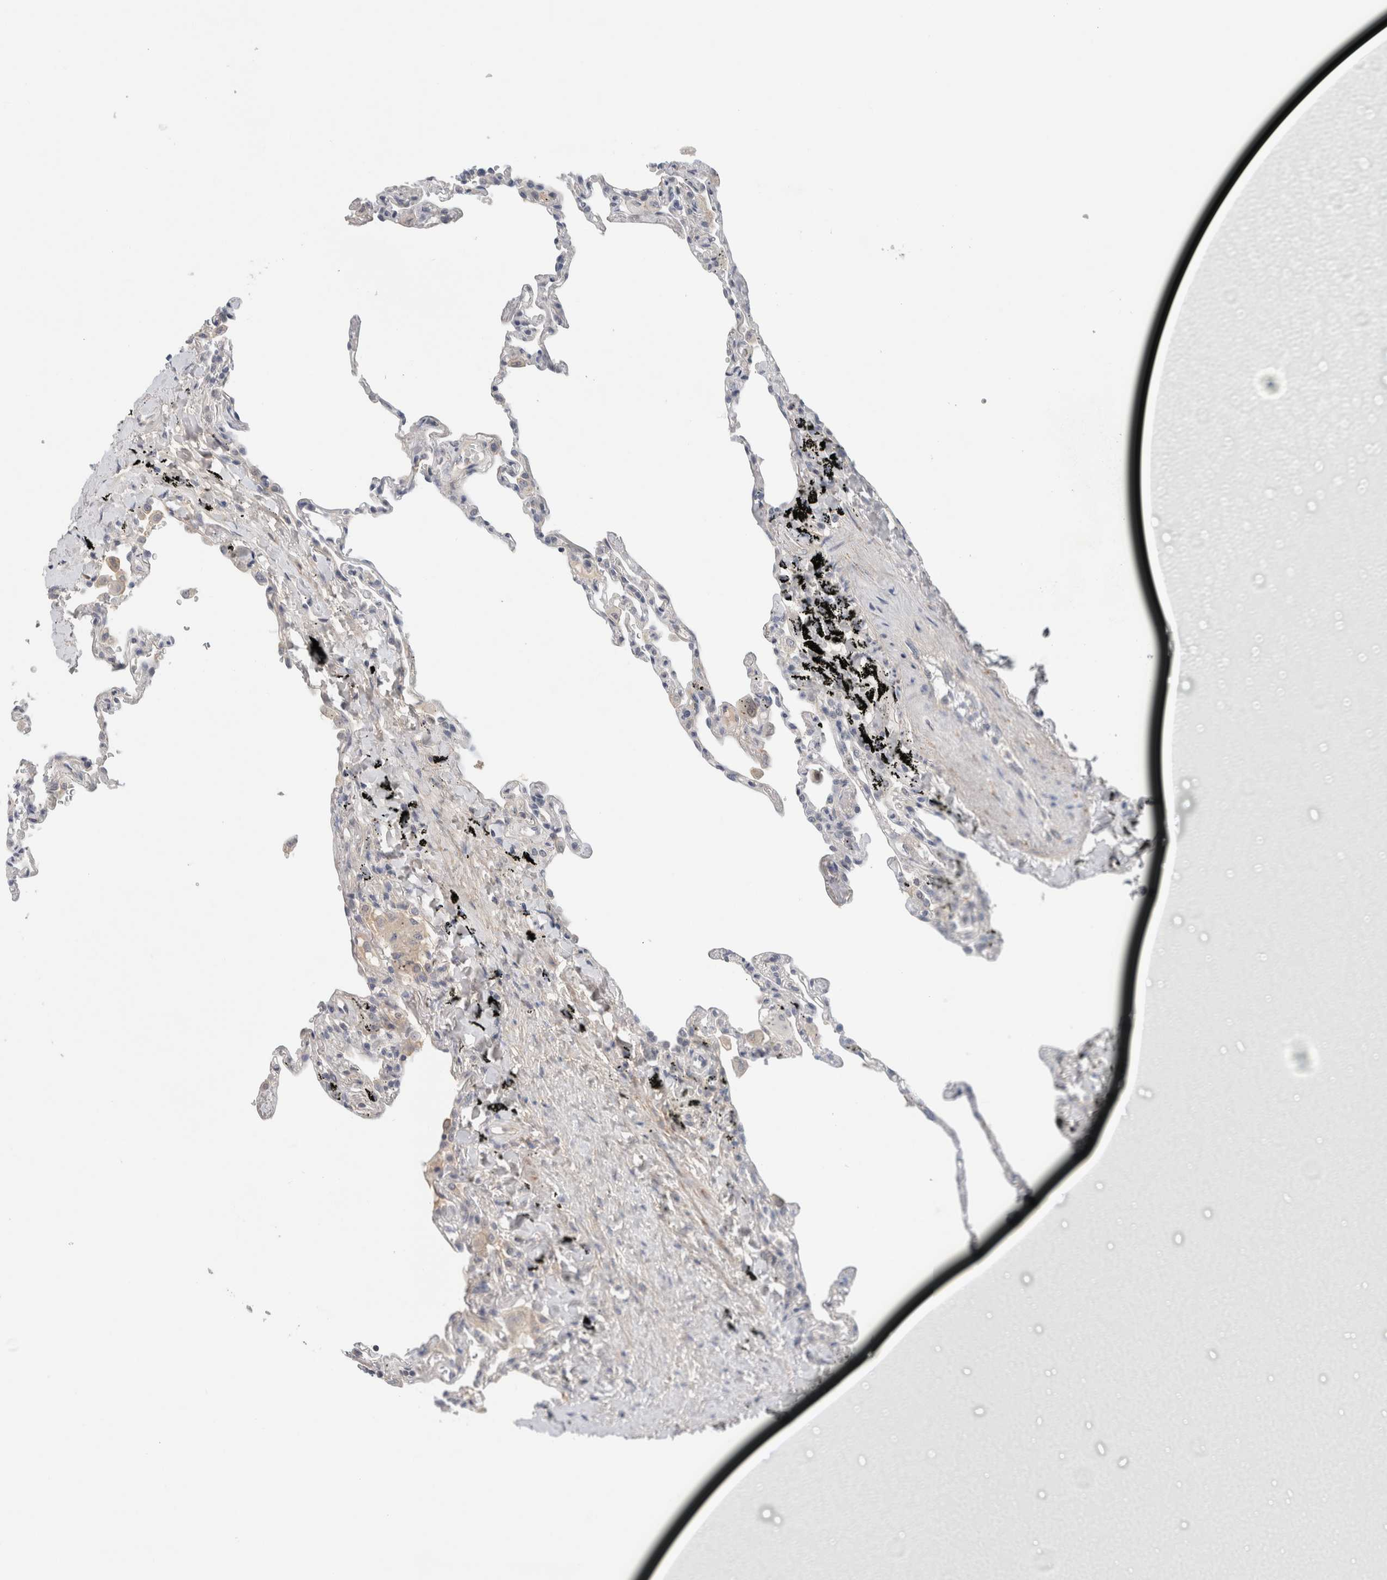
{"staining": {"intensity": "negative", "quantity": "none", "location": "none"}, "tissue": "lung", "cell_type": "Alveolar cells", "image_type": "normal", "snomed": [{"axis": "morphology", "description": "Normal tissue, NOS"}, {"axis": "topography", "description": "Lung"}], "caption": "This photomicrograph is of normal lung stained with immunohistochemistry to label a protein in brown with the nuclei are counter-stained blue. There is no expression in alveolar cells. The staining was performed using DAB to visualize the protein expression in brown, while the nuclei were stained in blue with hematoxylin (Magnification: 20x).", "gene": "HCN3", "patient": {"sex": "male", "age": 59}}